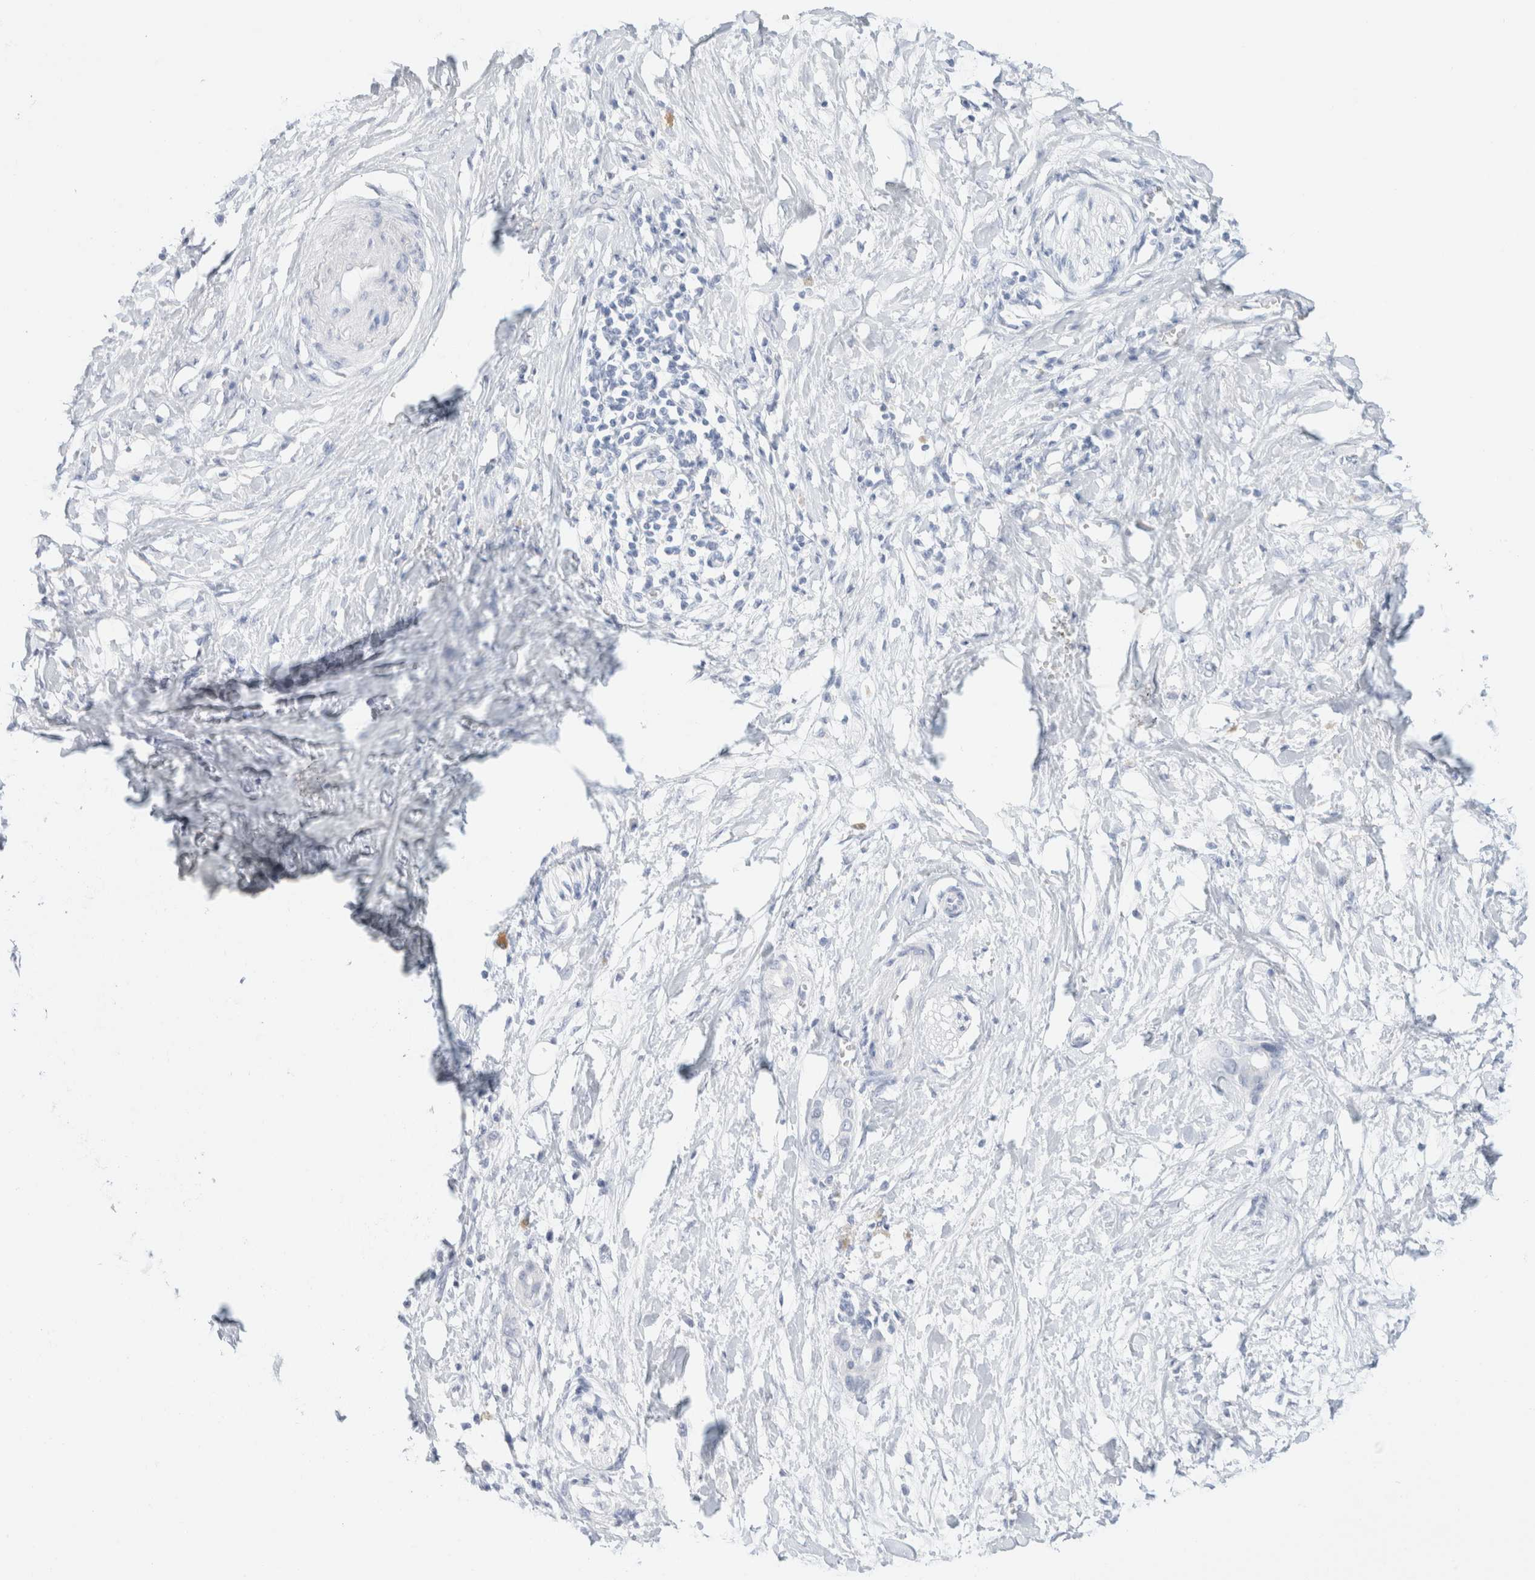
{"staining": {"intensity": "negative", "quantity": "none", "location": "none"}, "tissue": "pancreatic cancer", "cell_type": "Tumor cells", "image_type": "cancer", "snomed": [{"axis": "morphology", "description": "Normal tissue, NOS"}, {"axis": "morphology", "description": "Adenocarcinoma, NOS"}, {"axis": "topography", "description": "Pancreas"}, {"axis": "topography", "description": "Peripheral nerve tissue"}], "caption": "Image shows no significant protein positivity in tumor cells of adenocarcinoma (pancreatic). (IHC, brightfield microscopy, high magnification).", "gene": "ARG1", "patient": {"sex": "male", "age": 59}}